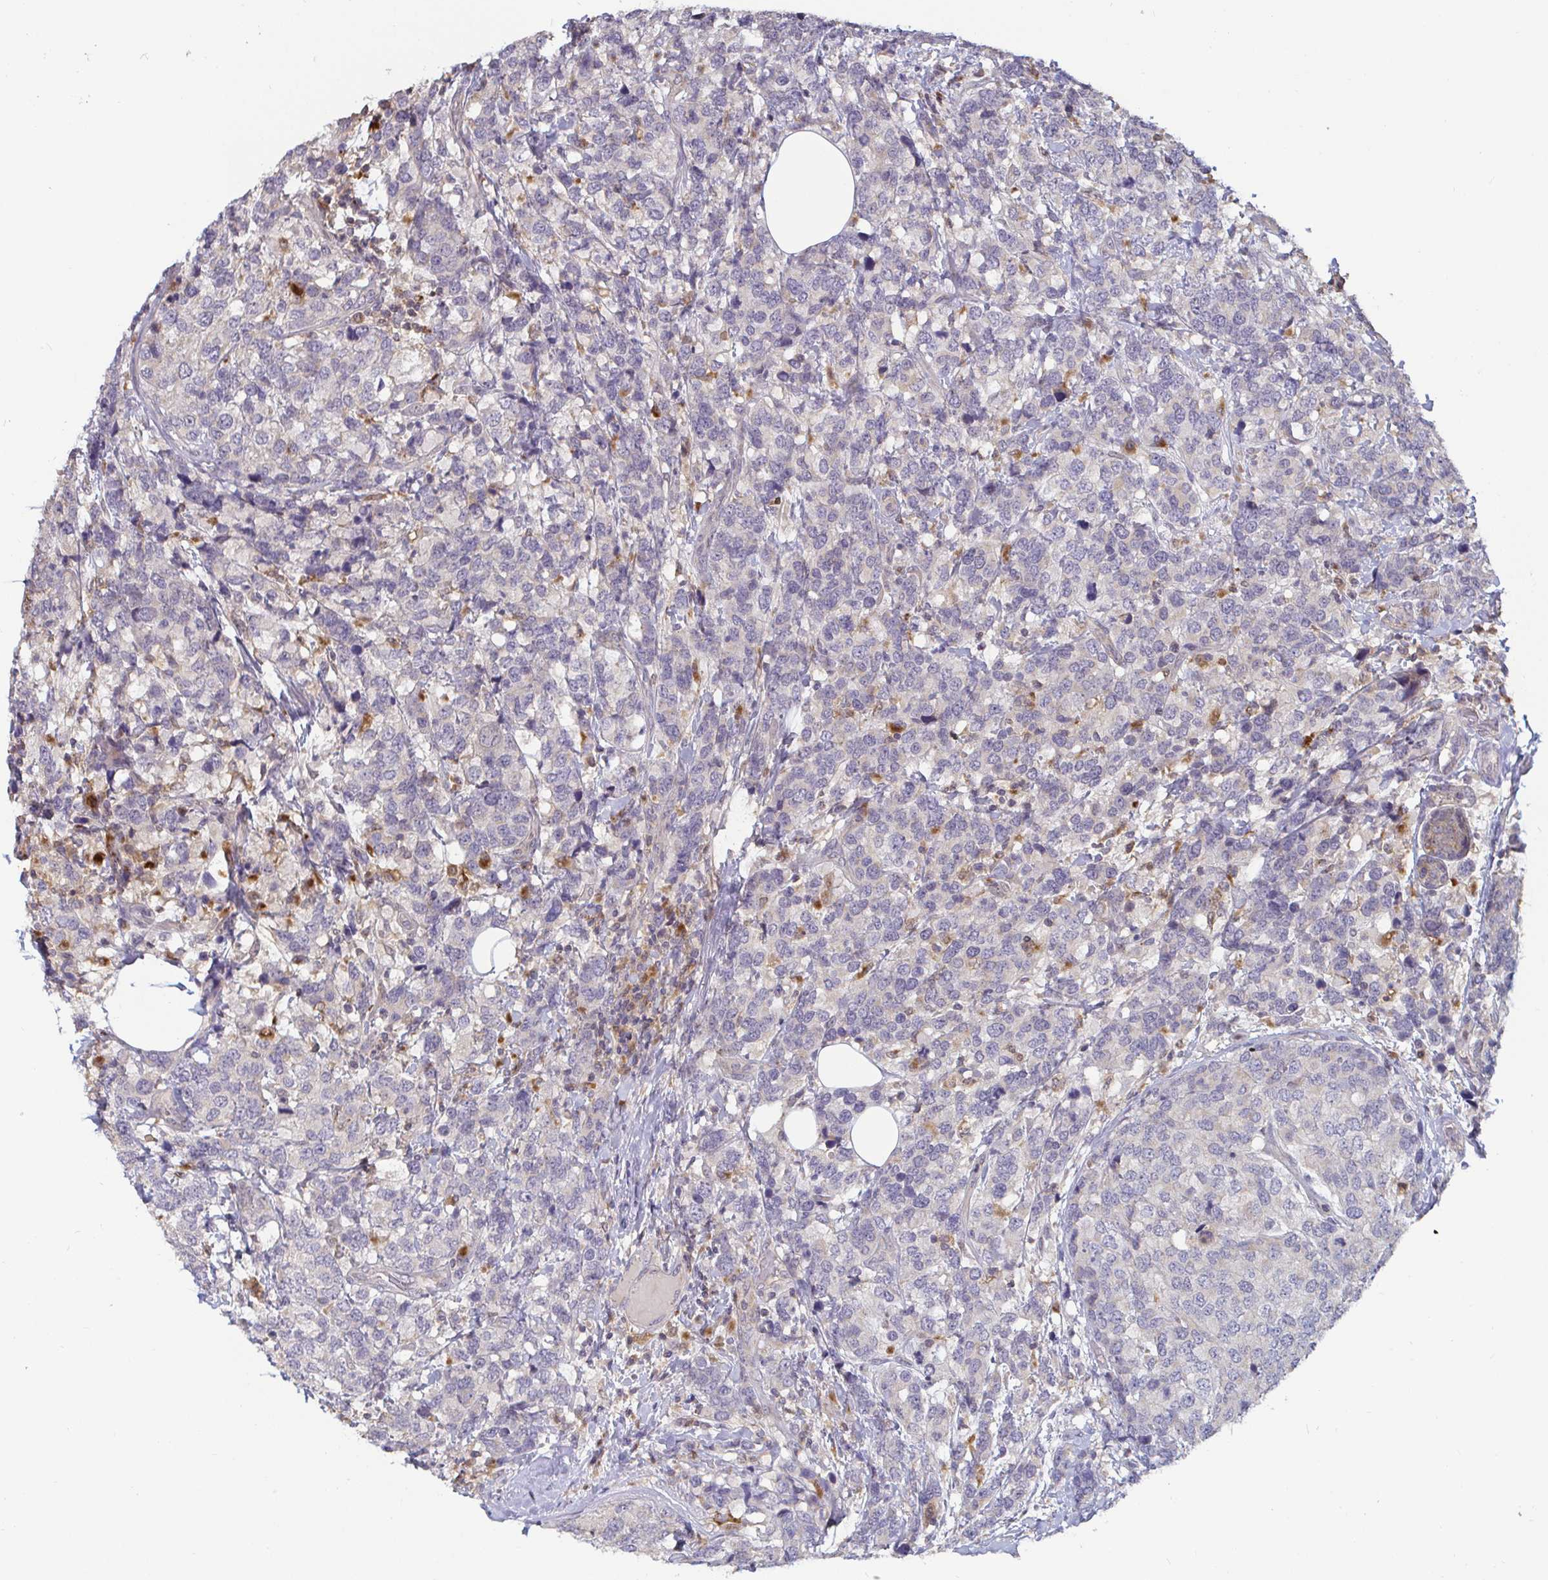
{"staining": {"intensity": "negative", "quantity": "none", "location": "none"}, "tissue": "breast cancer", "cell_type": "Tumor cells", "image_type": "cancer", "snomed": [{"axis": "morphology", "description": "Lobular carcinoma"}, {"axis": "topography", "description": "Breast"}], "caption": "Breast cancer (lobular carcinoma) was stained to show a protein in brown. There is no significant staining in tumor cells.", "gene": "CDH18", "patient": {"sex": "female", "age": 59}}